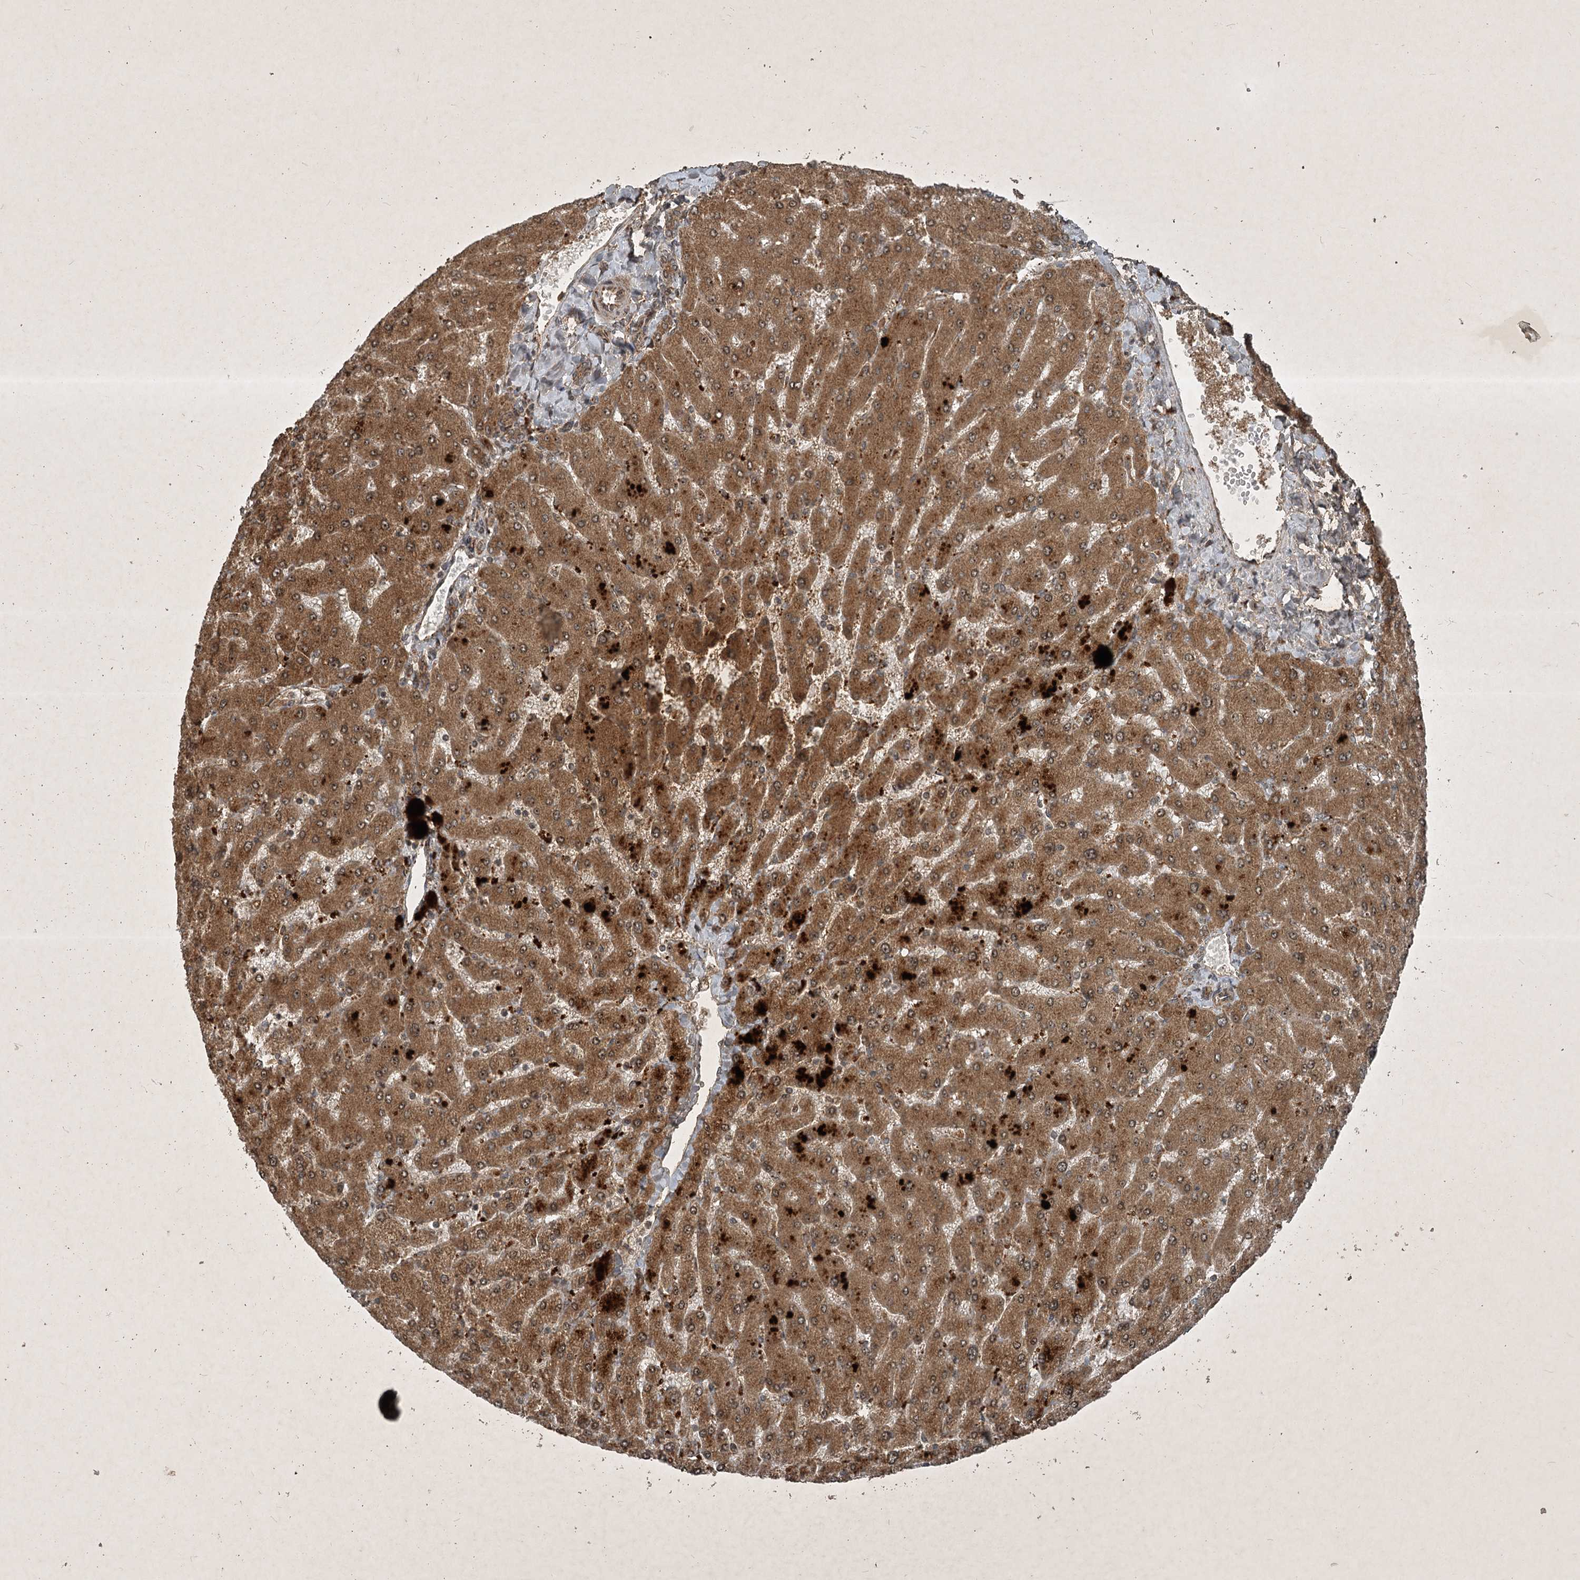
{"staining": {"intensity": "moderate", "quantity": ">75%", "location": "cytoplasmic/membranous"}, "tissue": "liver", "cell_type": "Cholangiocytes", "image_type": "normal", "snomed": [{"axis": "morphology", "description": "Normal tissue, NOS"}, {"axis": "topography", "description": "Liver"}], "caption": "The image exhibits staining of normal liver, revealing moderate cytoplasmic/membranous protein positivity (brown color) within cholangiocytes. Ihc stains the protein in brown and the nuclei are stained blue.", "gene": "UNC93A", "patient": {"sex": "male", "age": 55}}